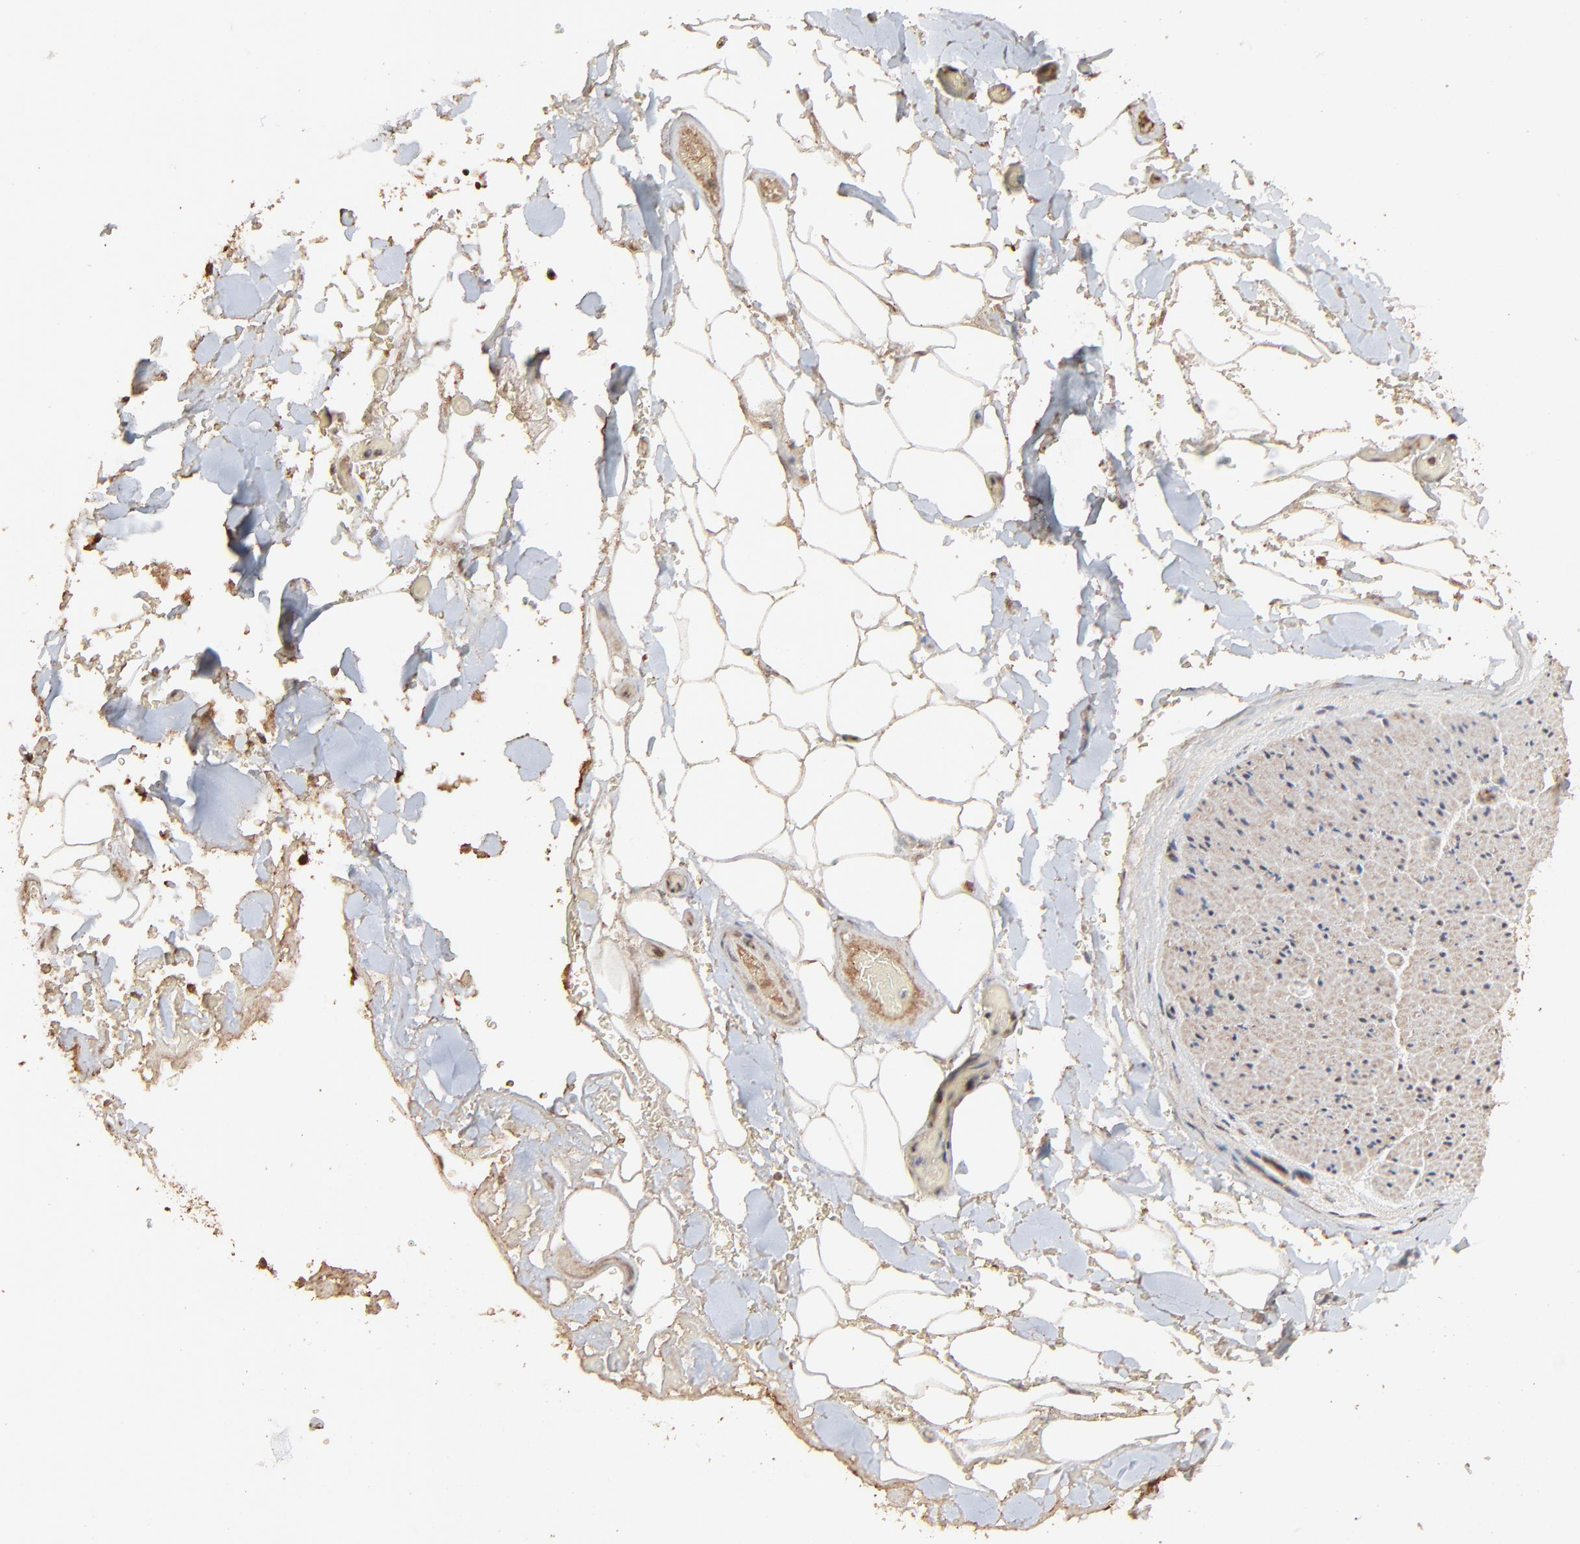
{"staining": {"intensity": "weak", "quantity": "25%-75%", "location": "cytoplasmic/membranous"}, "tissue": "adipose tissue", "cell_type": "Adipocytes", "image_type": "normal", "snomed": [{"axis": "morphology", "description": "Normal tissue, NOS"}, {"axis": "morphology", "description": "Cholangiocarcinoma"}, {"axis": "topography", "description": "Liver"}, {"axis": "topography", "description": "Peripheral nerve tissue"}], "caption": "The immunohistochemical stain highlights weak cytoplasmic/membranous positivity in adipocytes of unremarkable adipose tissue.", "gene": "FAM227A", "patient": {"sex": "male", "age": 50}}